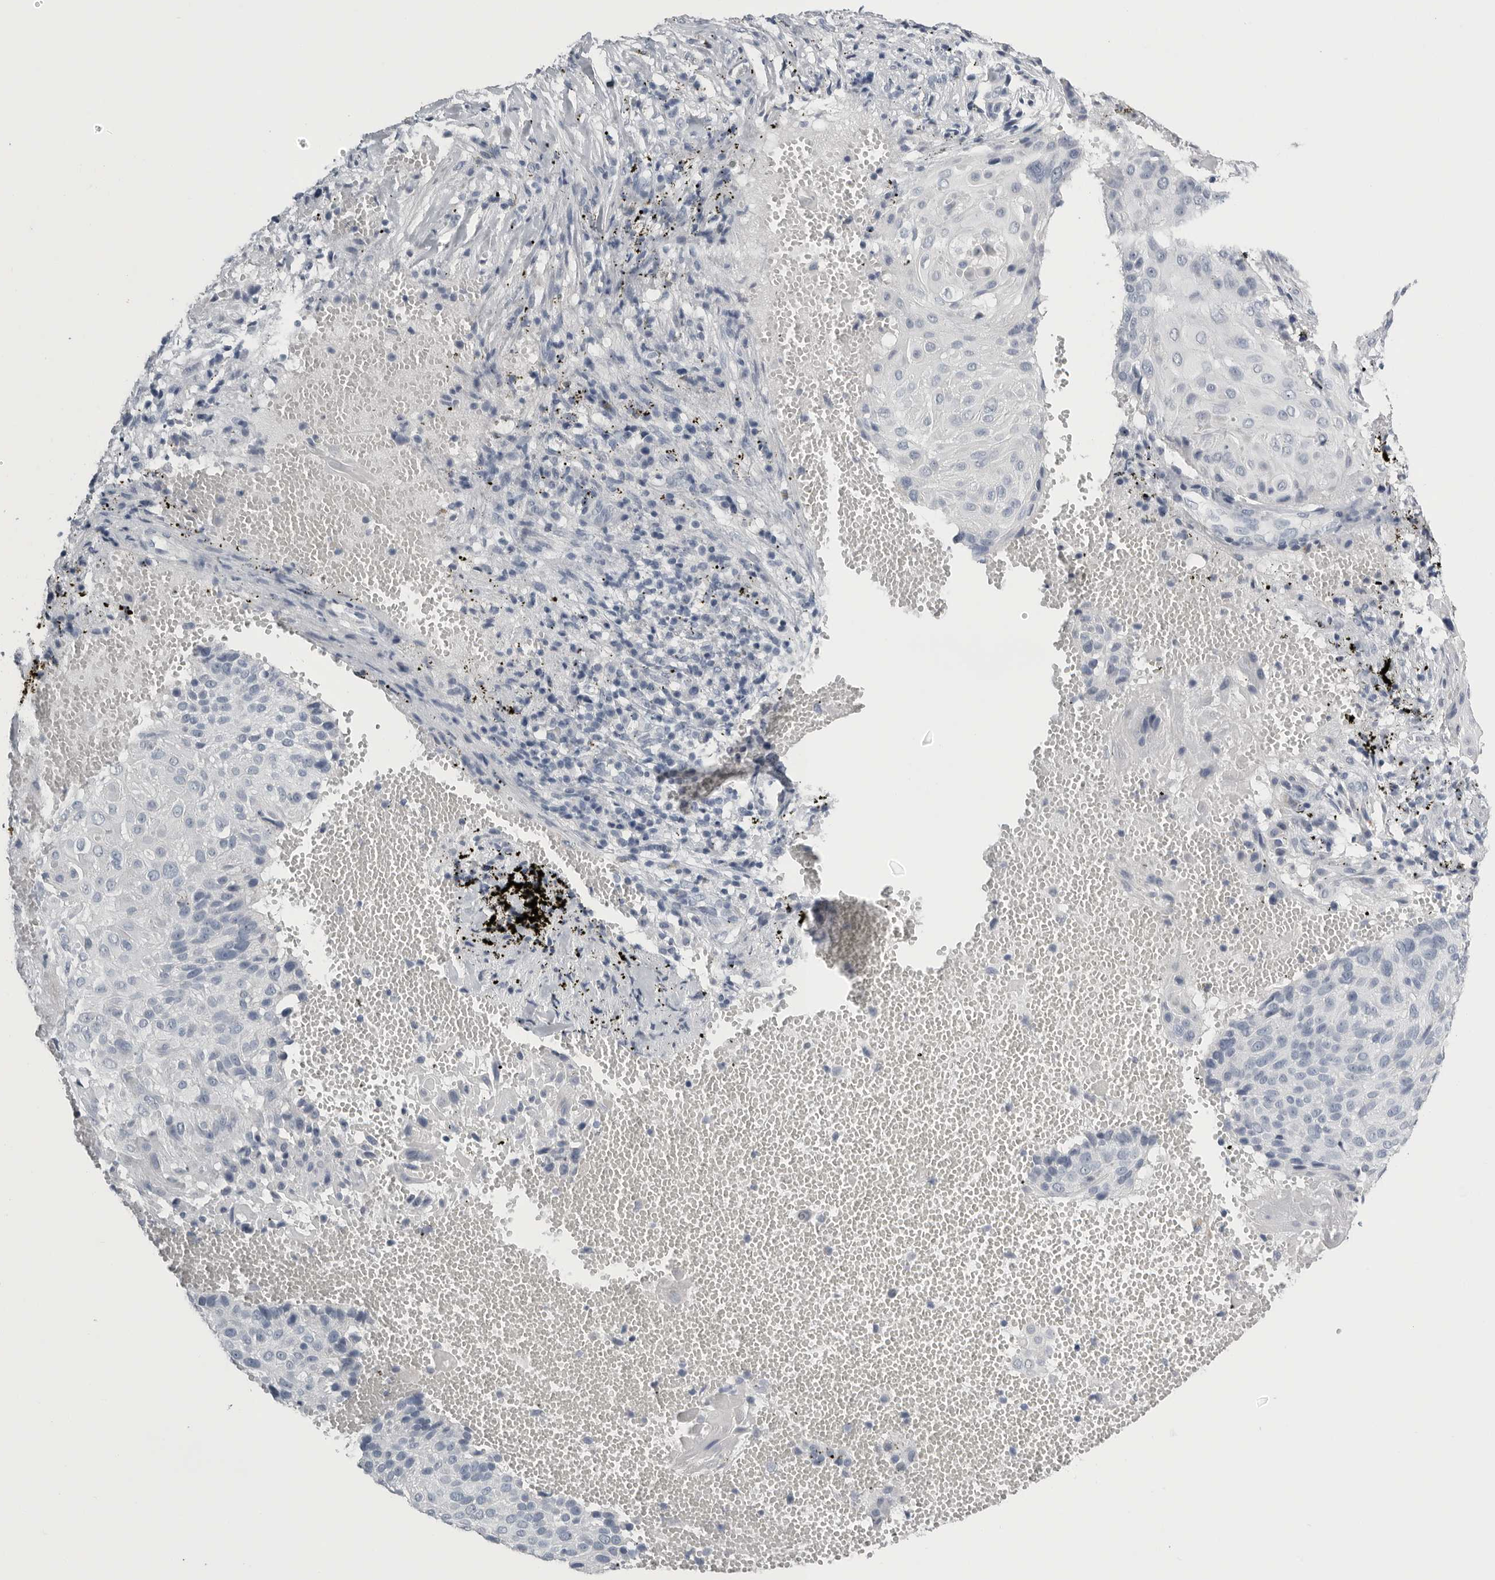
{"staining": {"intensity": "negative", "quantity": "none", "location": "none"}, "tissue": "cervical cancer", "cell_type": "Tumor cells", "image_type": "cancer", "snomed": [{"axis": "morphology", "description": "Squamous cell carcinoma, NOS"}, {"axis": "topography", "description": "Cervix"}], "caption": "This is an IHC image of cervical squamous cell carcinoma. There is no positivity in tumor cells.", "gene": "TIMP1", "patient": {"sex": "female", "age": 74}}